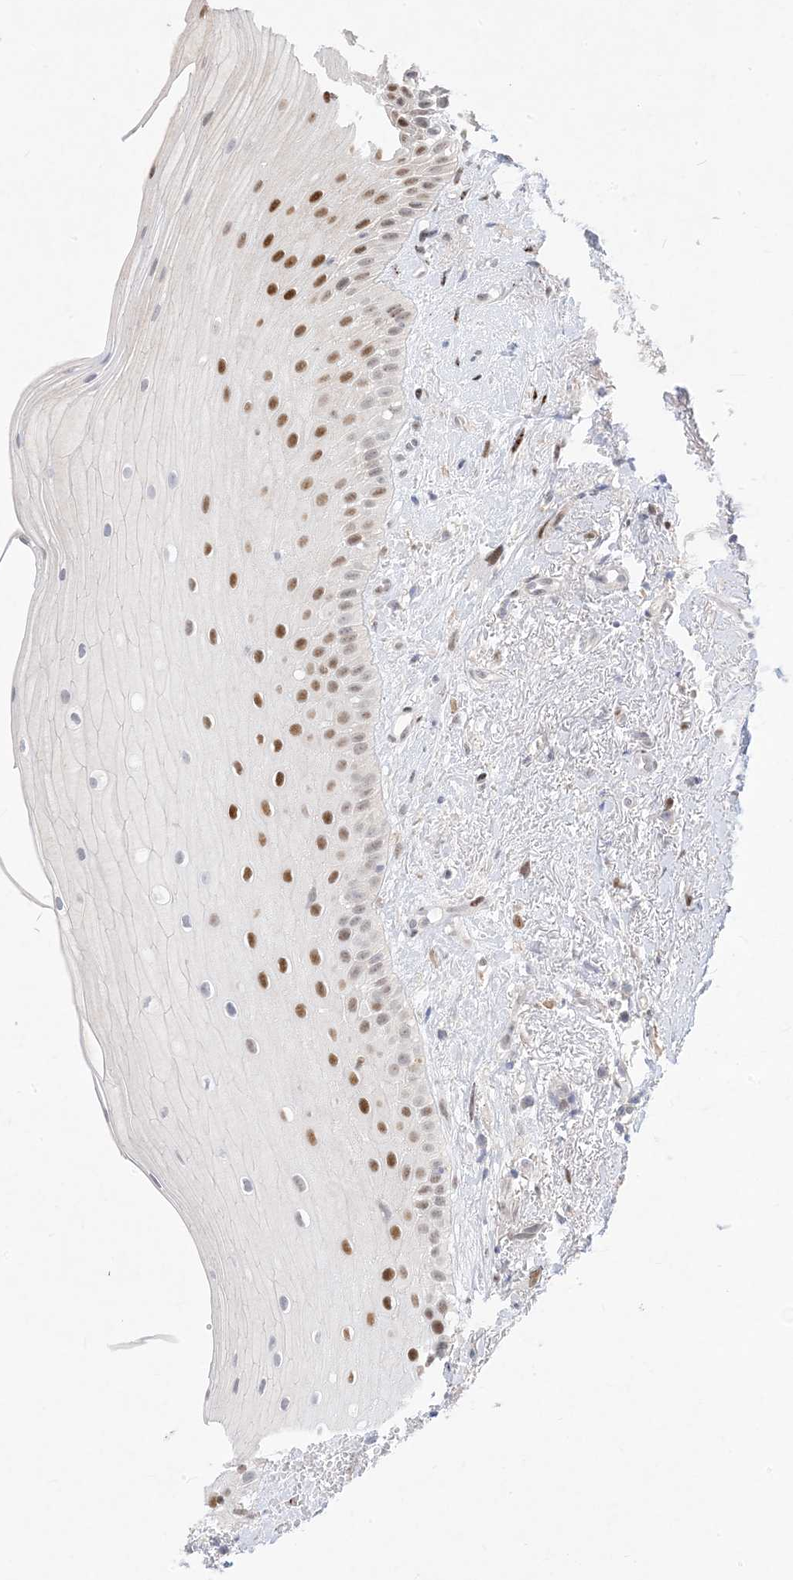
{"staining": {"intensity": "moderate", "quantity": "25%-75%", "location": "cytoplasmic/membranous,nuclear"}, "tissue": "oral mucosa", "cell_type": "Squamous epithelial cells", "image_type": "normal", "snomed": [{"axis": "morphology", "description": "Normal tissue, NOS"}, {"axis": "topography", "description": "Oral tissue"}], "caption": "Brown immunohistochemical staining in normal oral mucosa displays moderate cytoplasmic/membranous,nuclear staining in approximately 25%-75% of squamous epithelial cells.", "gene": "BHLHE40", "patient": {"sex": "female", "age": 63}}